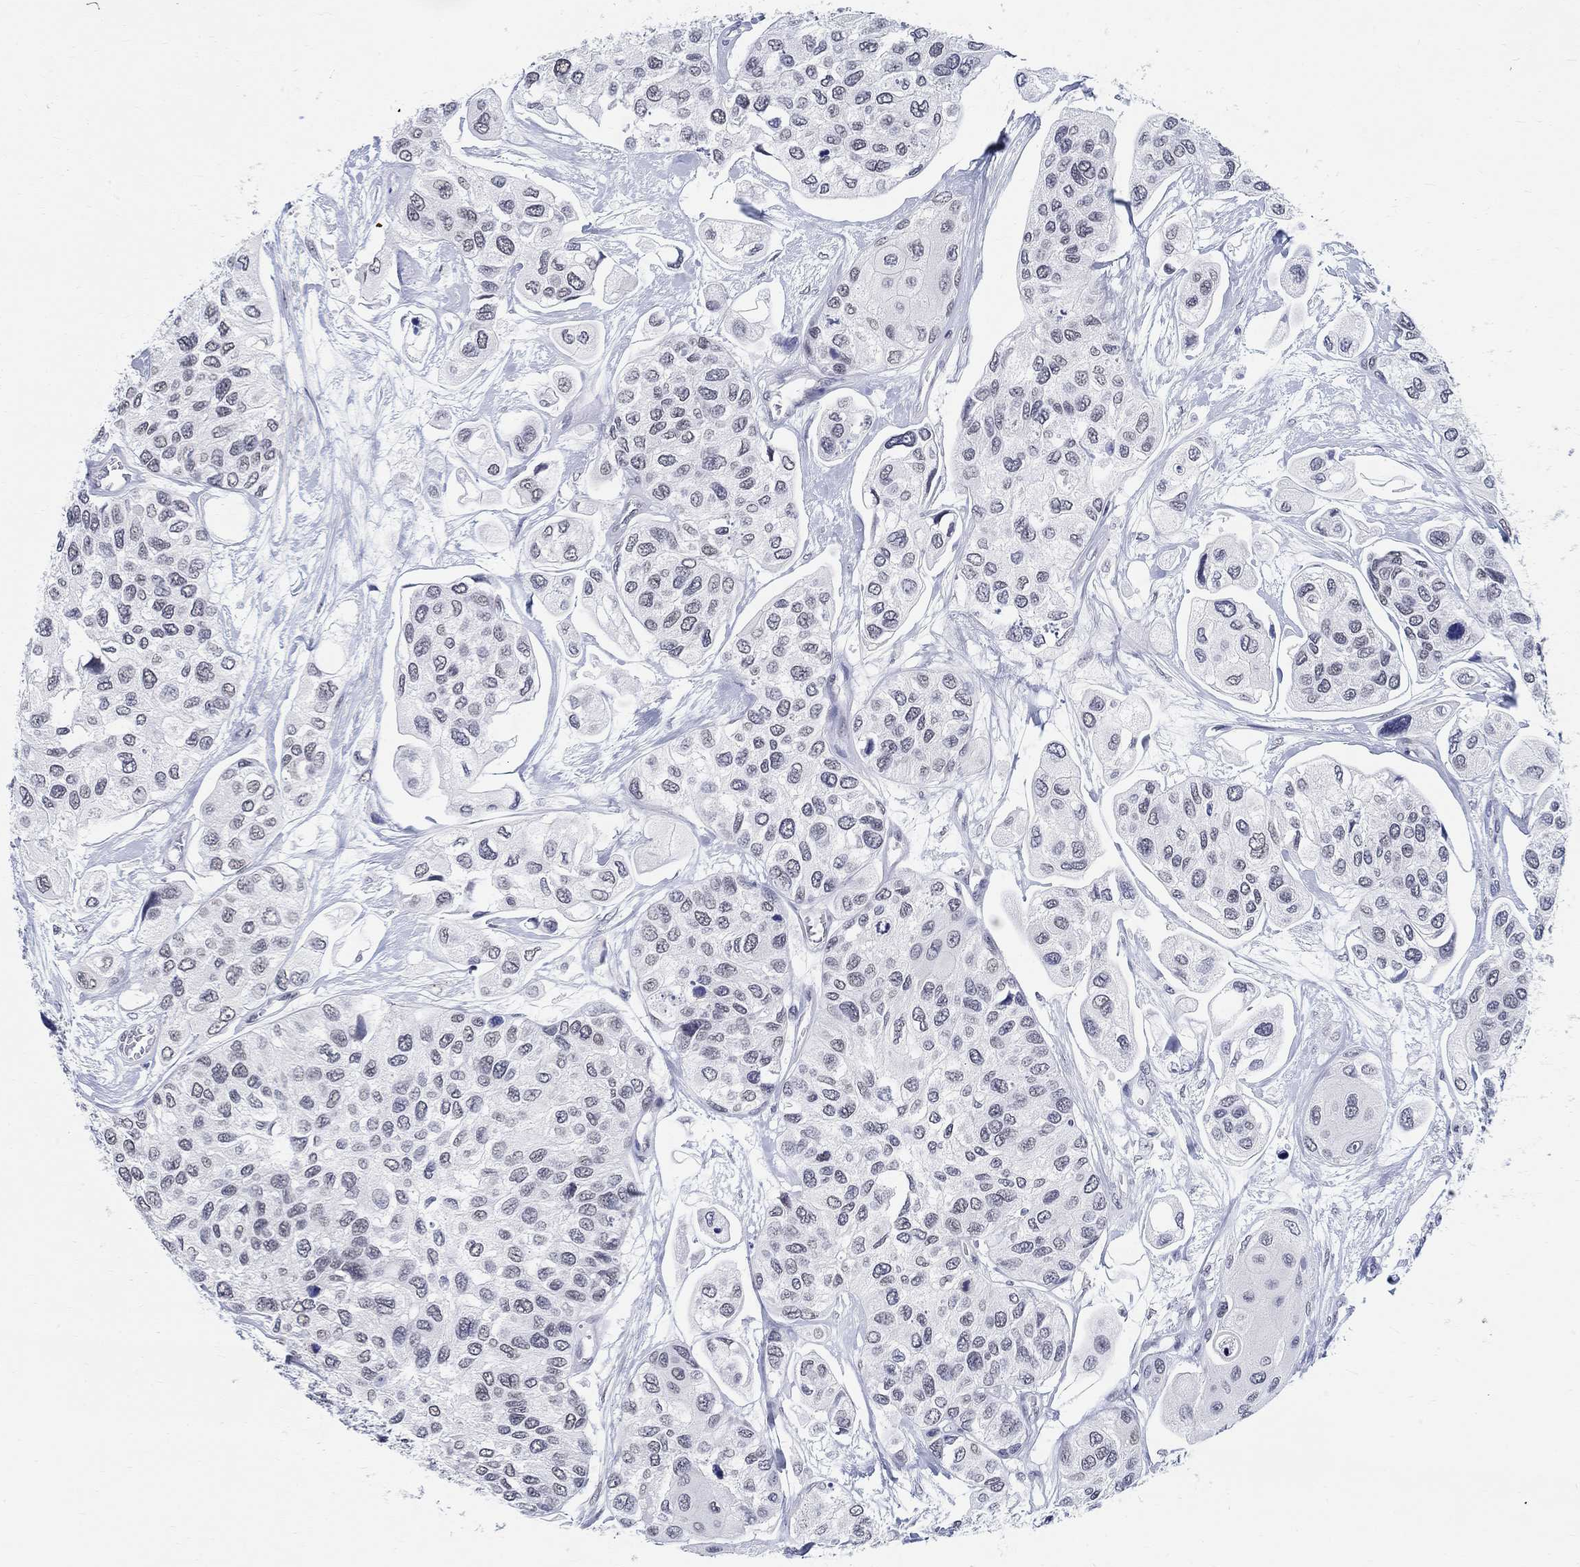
{"staining": {"intensity": "negative", "quantity": "none", "location": "none"}, "tissue": "urothelial cancer", "cell_type": "Tumor cells", "image_type": "cancer", "snomed": [{"axis": "morphology", "description": "Urothelial carcinoma, High grade"}, {"axis": "topography", "description": "Urinary bladder"}], "caption": "Tumor cells are negative for protein expression in human urothelial cancer. Nuclei are stained in blue.", "gene": "ANKS1B", "patient": {"sex": "male", "age": 77}}